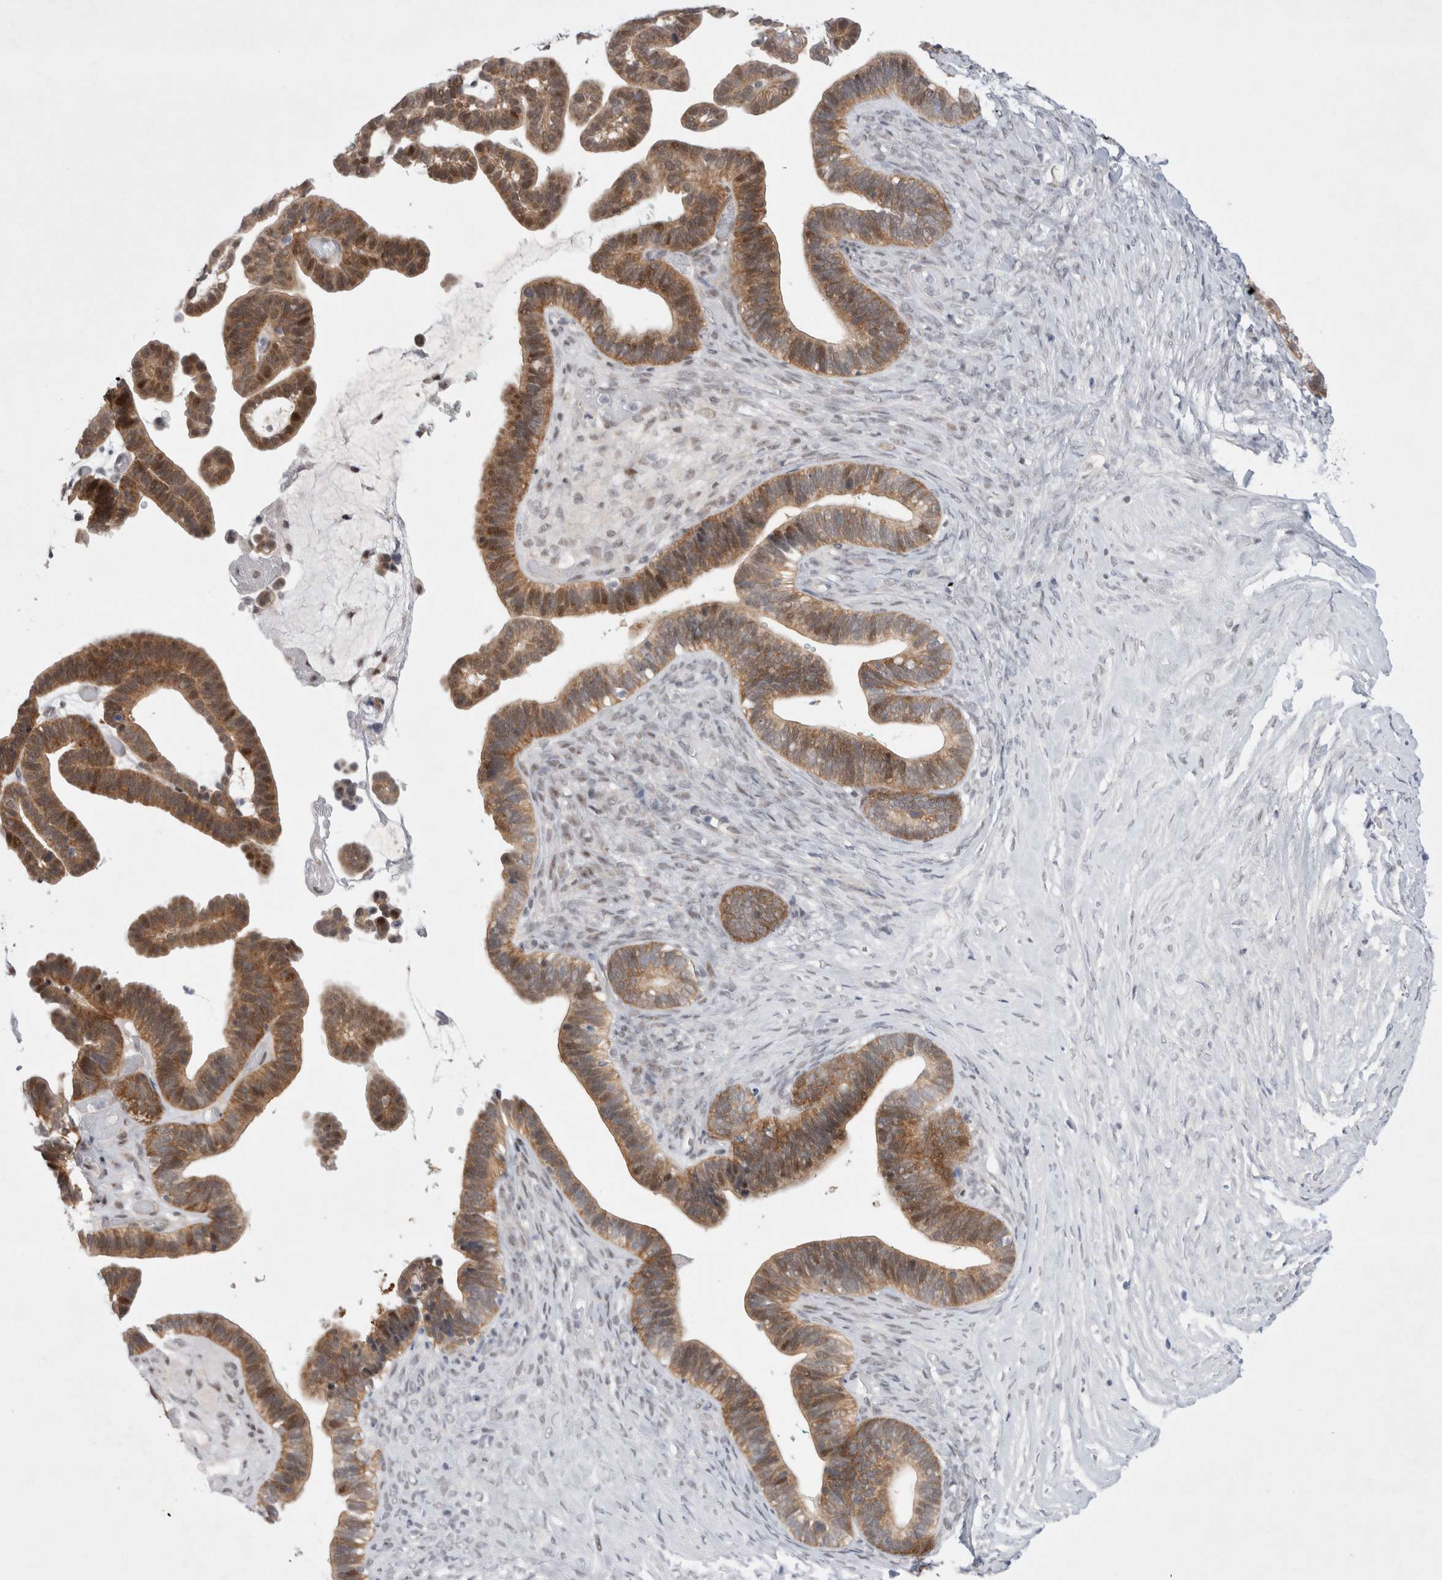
{"staining": {"intensity": "moderate", "quantity": ">75%", "location": "cytoplasmic/membranous"}, "tissue": "ovarian cancer", "cell_type": "Tumor cells", "image_type": "cancer", "snomed": [{"axis": "morphology", "description": "Cystadenocarcinoma, serous, NOS"}, {"axis": "topography", "description": "Ovary"}], "caption": "Serous cystadenocarcinoma (ovarian) was stained to show a protein in brown. There is medium levels of moderate cytoplasmic/membranous positivity in about >75% of tumor cells. The staining was performed using DAB to visualize the protein expression in brown, while the nuclei were stained in blue with hematoxylin (Magnification: 20x).", "gene": "WIPF2", "patient": {"sex": "female", "age": 56}}